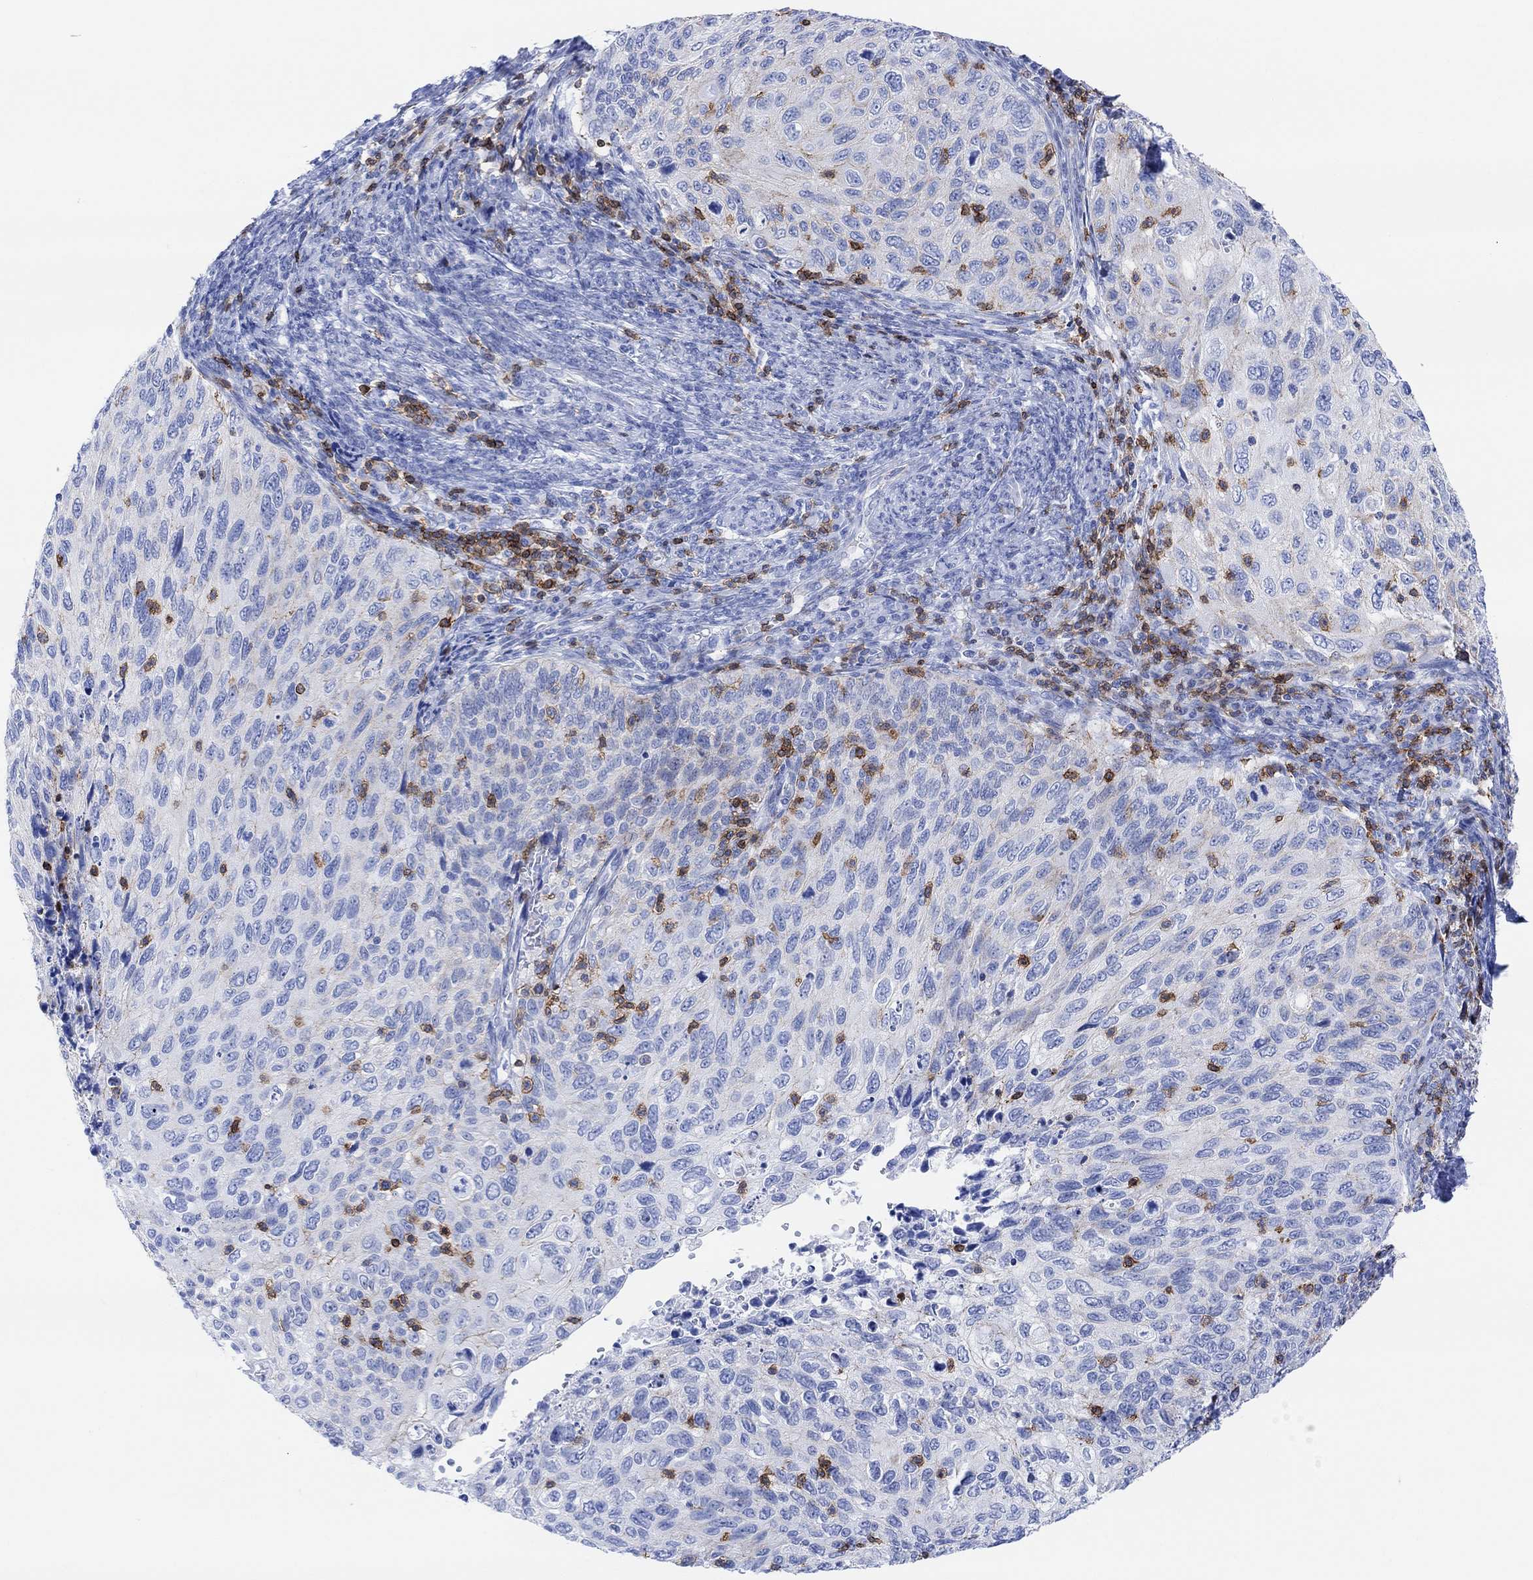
{"staining": {"intensity": "negative", "quantity": "none", "location": "none"}, "tissue": "cervical cancer", "cell_type": "Tumor cells", "image_type": "cancer", "snomed": [{"axis": "morphology", "description": "Squamous cell carcinoma, NOS"}, {"axis": "topography", "description": "Cervix"}], "caption": "Immunohistochemical staining of squamous cell carcinoma (cervical) reveals no significant positivity in tumor cells.", "gene": "GPR65", "patient": {"sex": "female", "age": 70}}